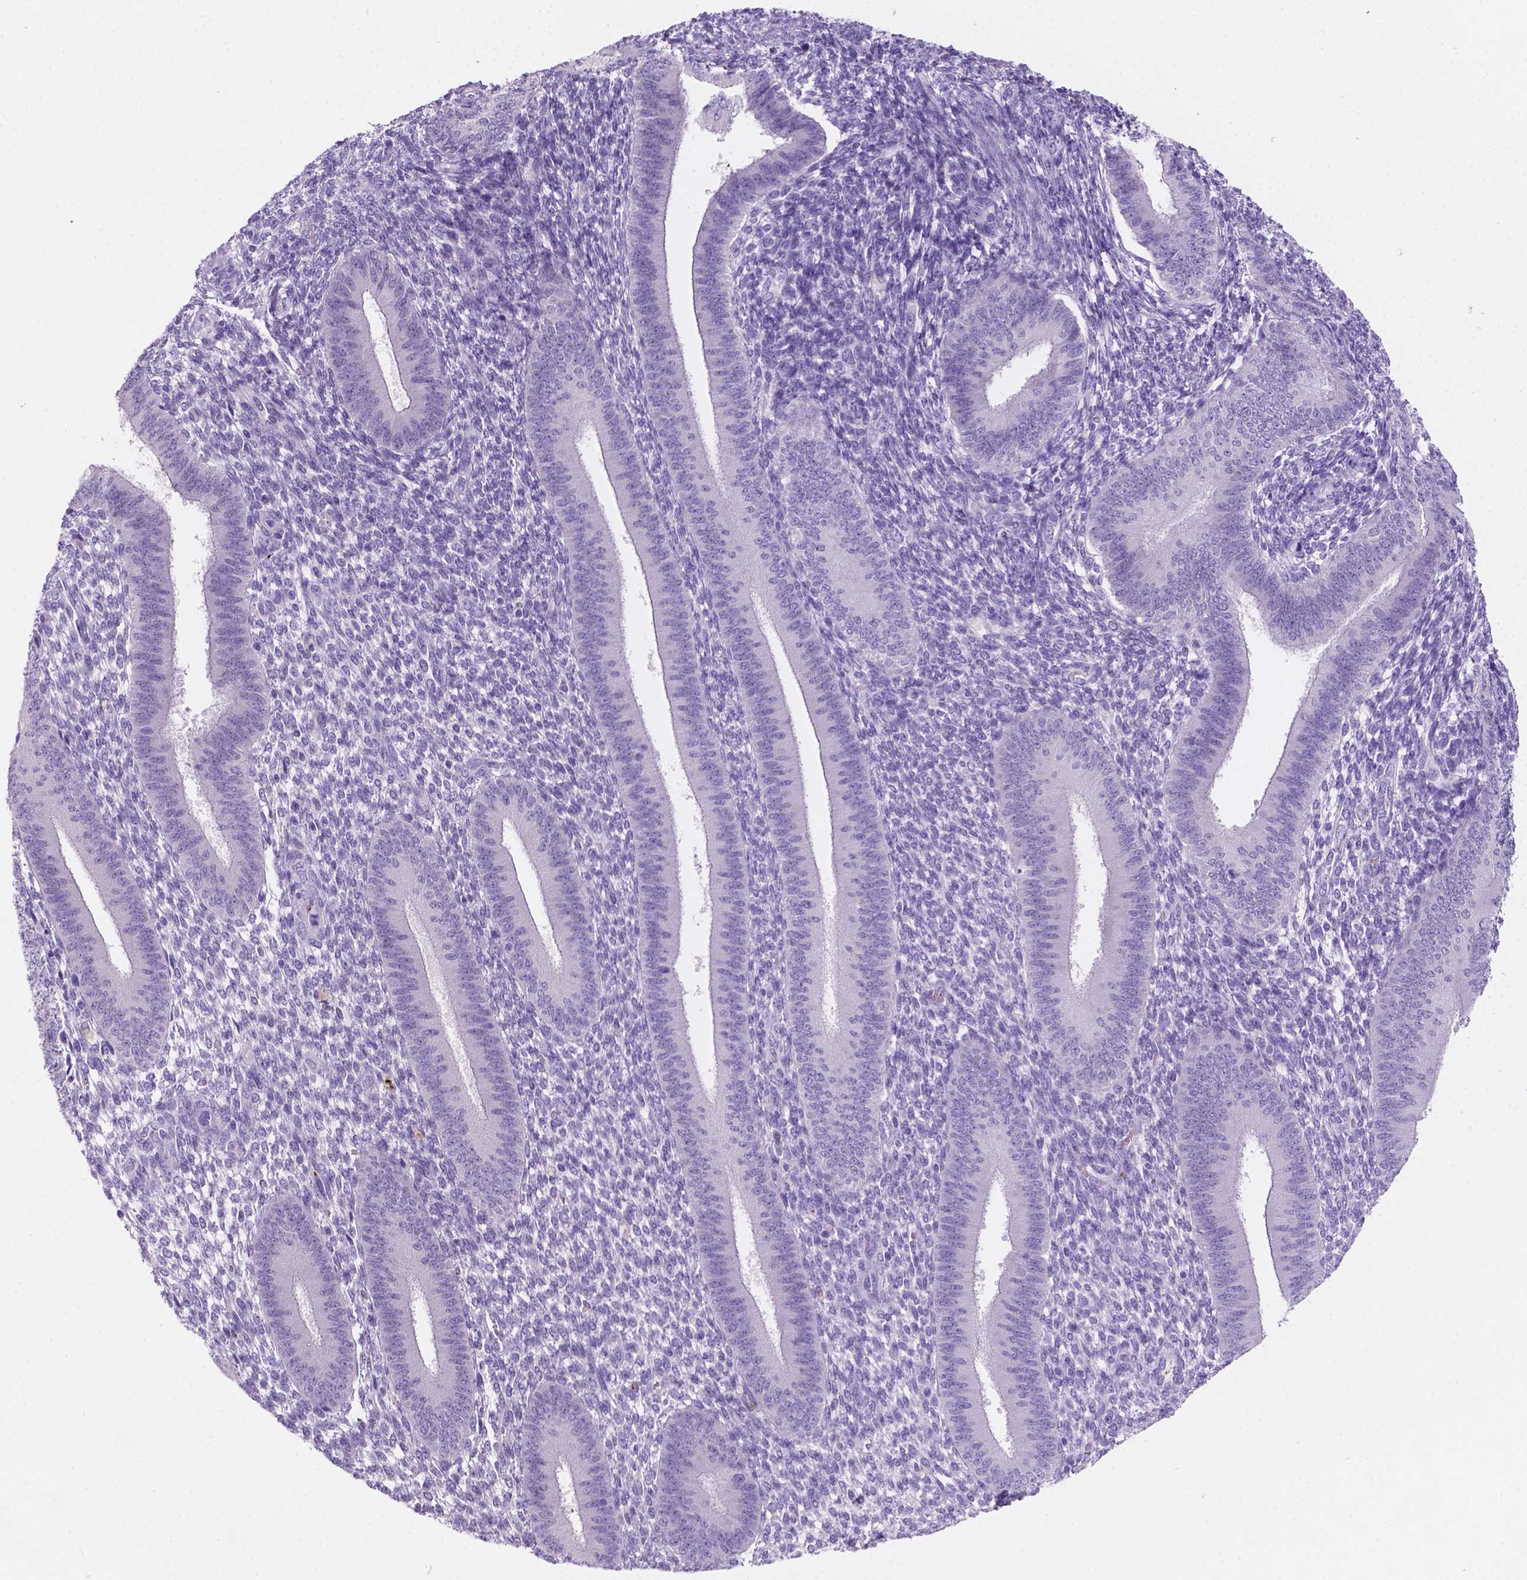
{"staining": {"intensity": "negative", "quantity": "none", "location": "none"}, "tissue": "endometrium", "cell_type": "Cells in endometrial stroma", "image_type": "normal", "snomed": [{"axis": "morphology", "description": "Normal tissue, NOS"}, {"axis": "topography", "description": "Endometrium"}], "caption": "Immunohistochemistry (IHC) histopathology image of normal endometrium stained for a protein (brown), which reveals no staining in cells in endometrial stroma. (Brightfield microscopy of DAB (3,3'-diaminobenzidine) IHC at high magnification).", "gene": "EBLN2", "patient": {"sex": "female", "age": 39}}